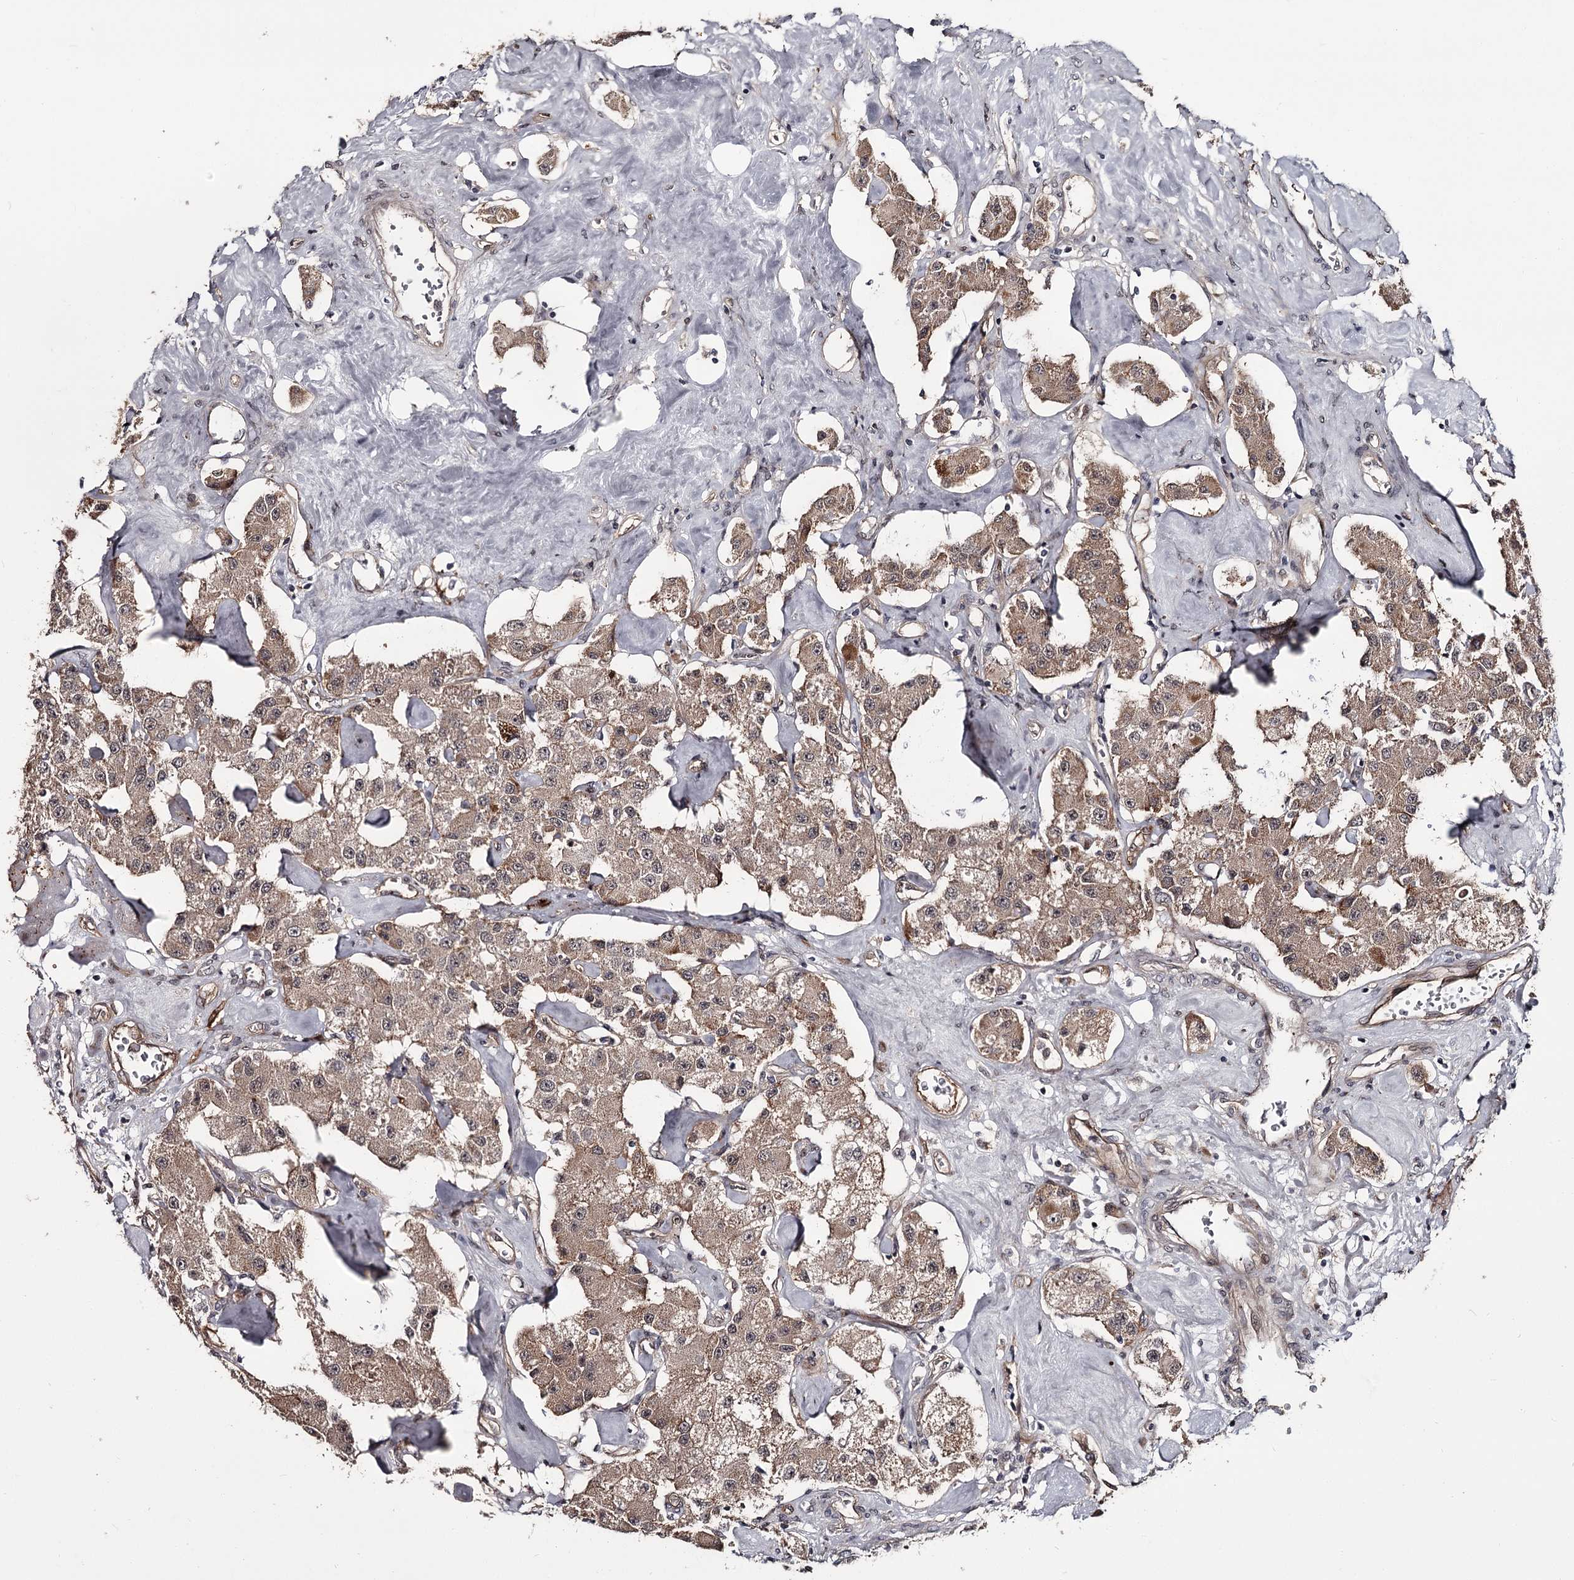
{"staining": {"intensity": "moderate", "quantity": ">75%", "location": "cytoplasmic/membranous"}, "tissue": "carcinoid", "cell_type": "Tumor cells", "image_type": "cancer", "snomed": [{"axis": "morphology", "description": "Carcinoid, malignant, NOS"}, {"axis": "topography", "description": "Pancreas"}], "caption": "Carcinoid (malignant) stained with DAB IHC exhibits medium levels of moderate cytoplasmic/membranous expression in about >75% of tumor cells.", "gene": "CDC42EP2", "patient": {"sex": "male", "age": 41}}